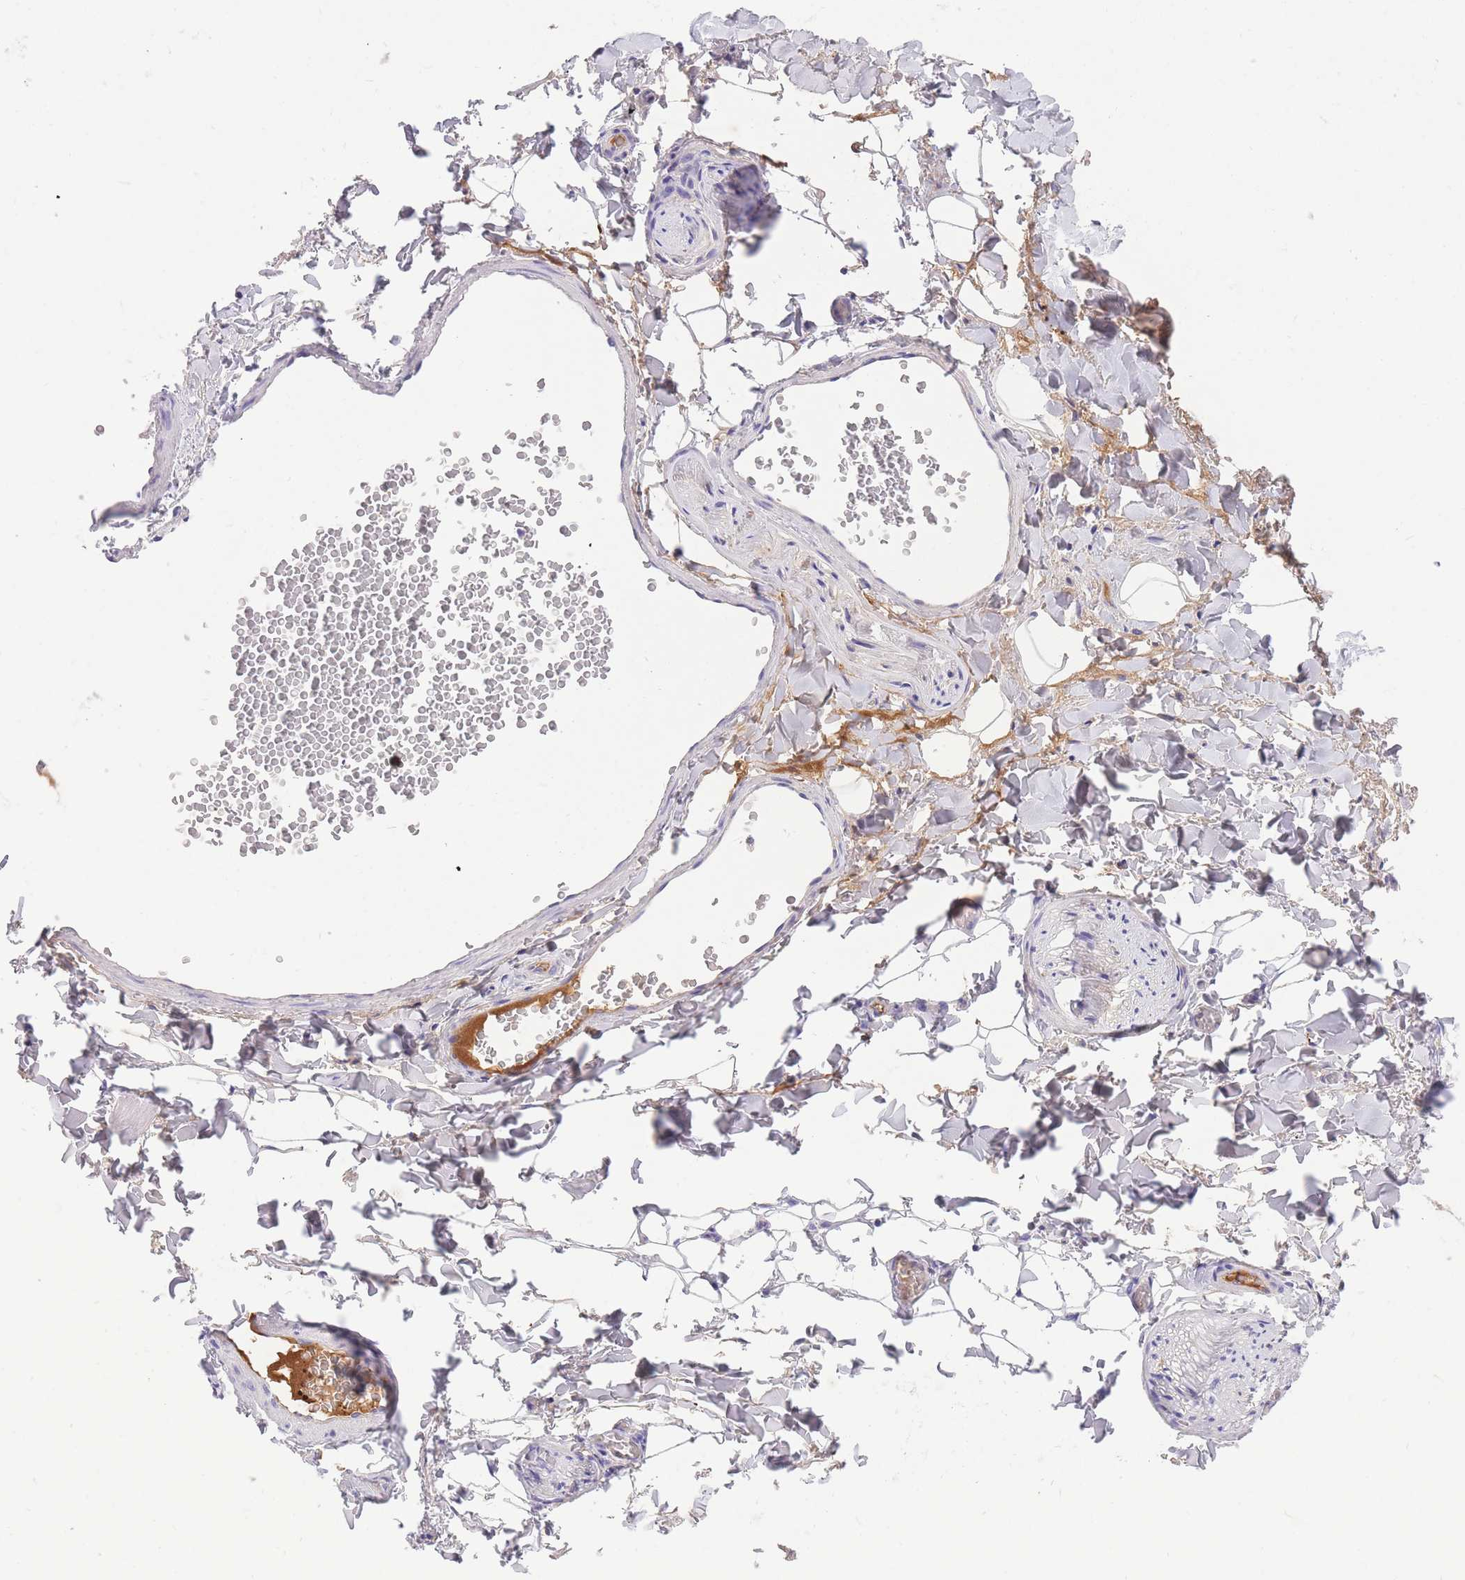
{"staining": {"intensity": "negative", "quantity": "none", "location": "none"}, "tissue": "adipose tissue", "cell_type": "Adipocytes", "image_type": "normal", "snomed": [{"axis": "morphology", "description": "Normal tissue, NOS"}, {"axis": "morphology", "description": "Carcinoma, NOS"}, {"axis": "topography", "description": "Pancreas"}, {"axis": "topography", "description": "Peripheral nerve tissue"}], "caption": "This is an immunohistochemistry (IHC) micrograph of normal adipose tissue. There is no staining in adipocytes.", "gene": "HRG", "patient": {"sex": "female", "age": 29}}